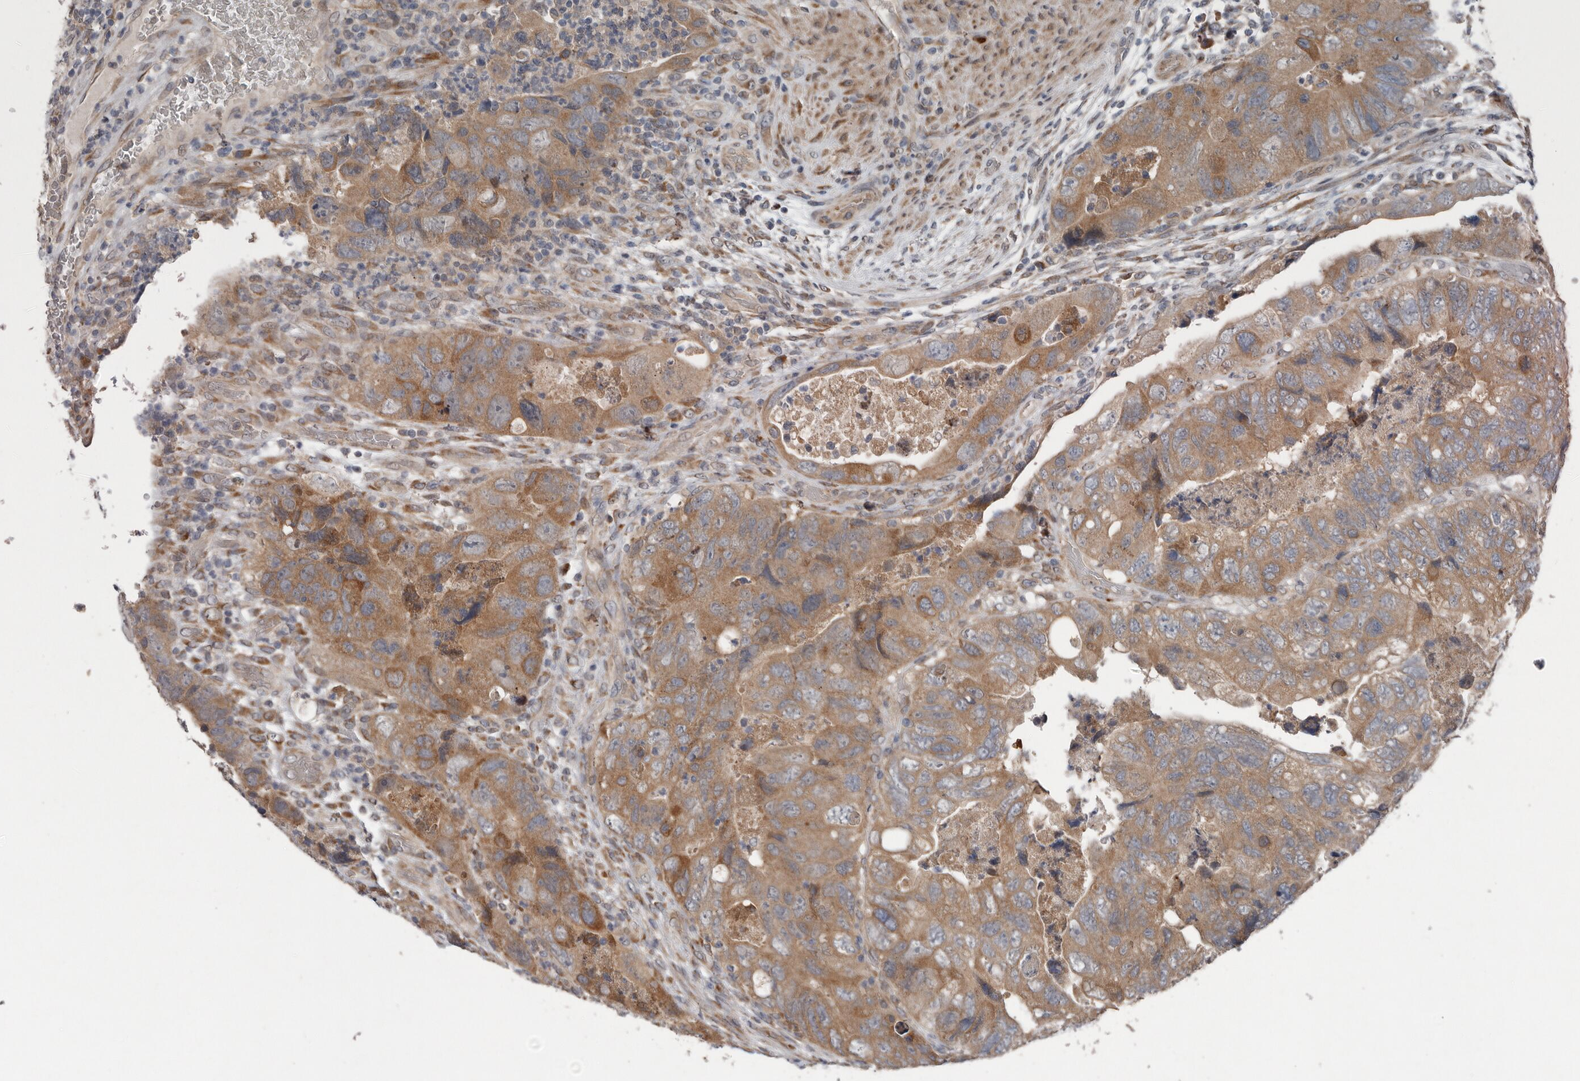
{"staining": {"intensity": "moderate", "quantity": ">75%", "location": "cytoplasmic/membranous"}, "tissue": "colorectal cancer", "cell_type": "Tumor cells", "image_type": "cancer", "snomed": [{"axis": "morphology", "description": "Adenocarcinoma, NOS"}, {"axis": "topography", "description": "Rectum"}], "caption": "Human colorectal cancer stained with a brown dye exhibits moderate cytoplasmic/membranous positive expression in approximately >75% of tumor cells.", "gene": "CHML", "patient": {"sex": "male", "age": 63}}